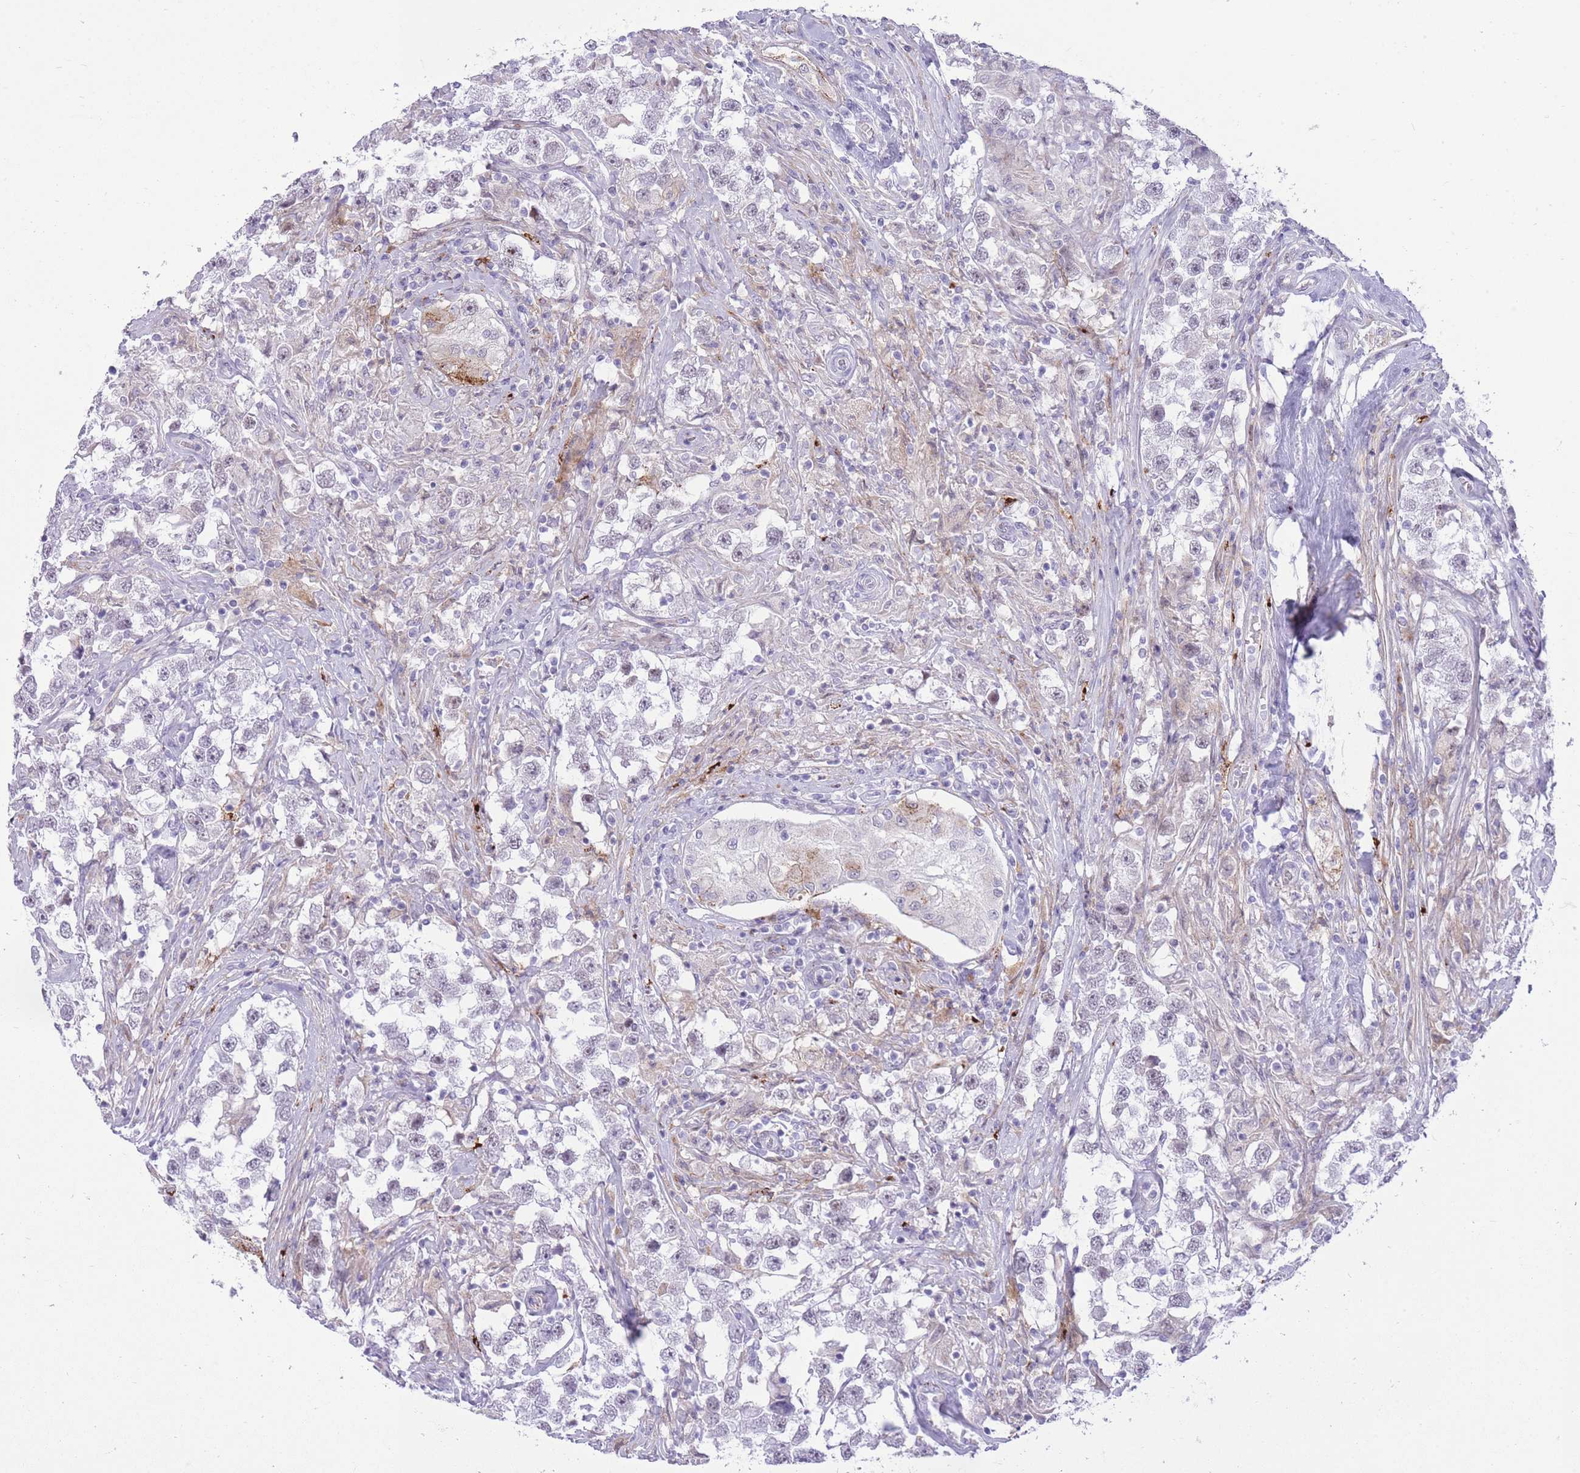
{"staining": {"intensity": "weak", "quantity": "<25%", "location": "nuclear"}, "tissue": "testis cancer", "cell_type": "Tumor cells", "image_type": "cancer", "snomed": [{"axis": "morphology", "description": "Seminoma, NOS"}, {"axis": "topography", "description": "Testis"}], "caption": "There is no significant staining in tumor cells of testis seminoma.", "gene": "MEIS3", "patient": {"sex": "male", "age": 46}}